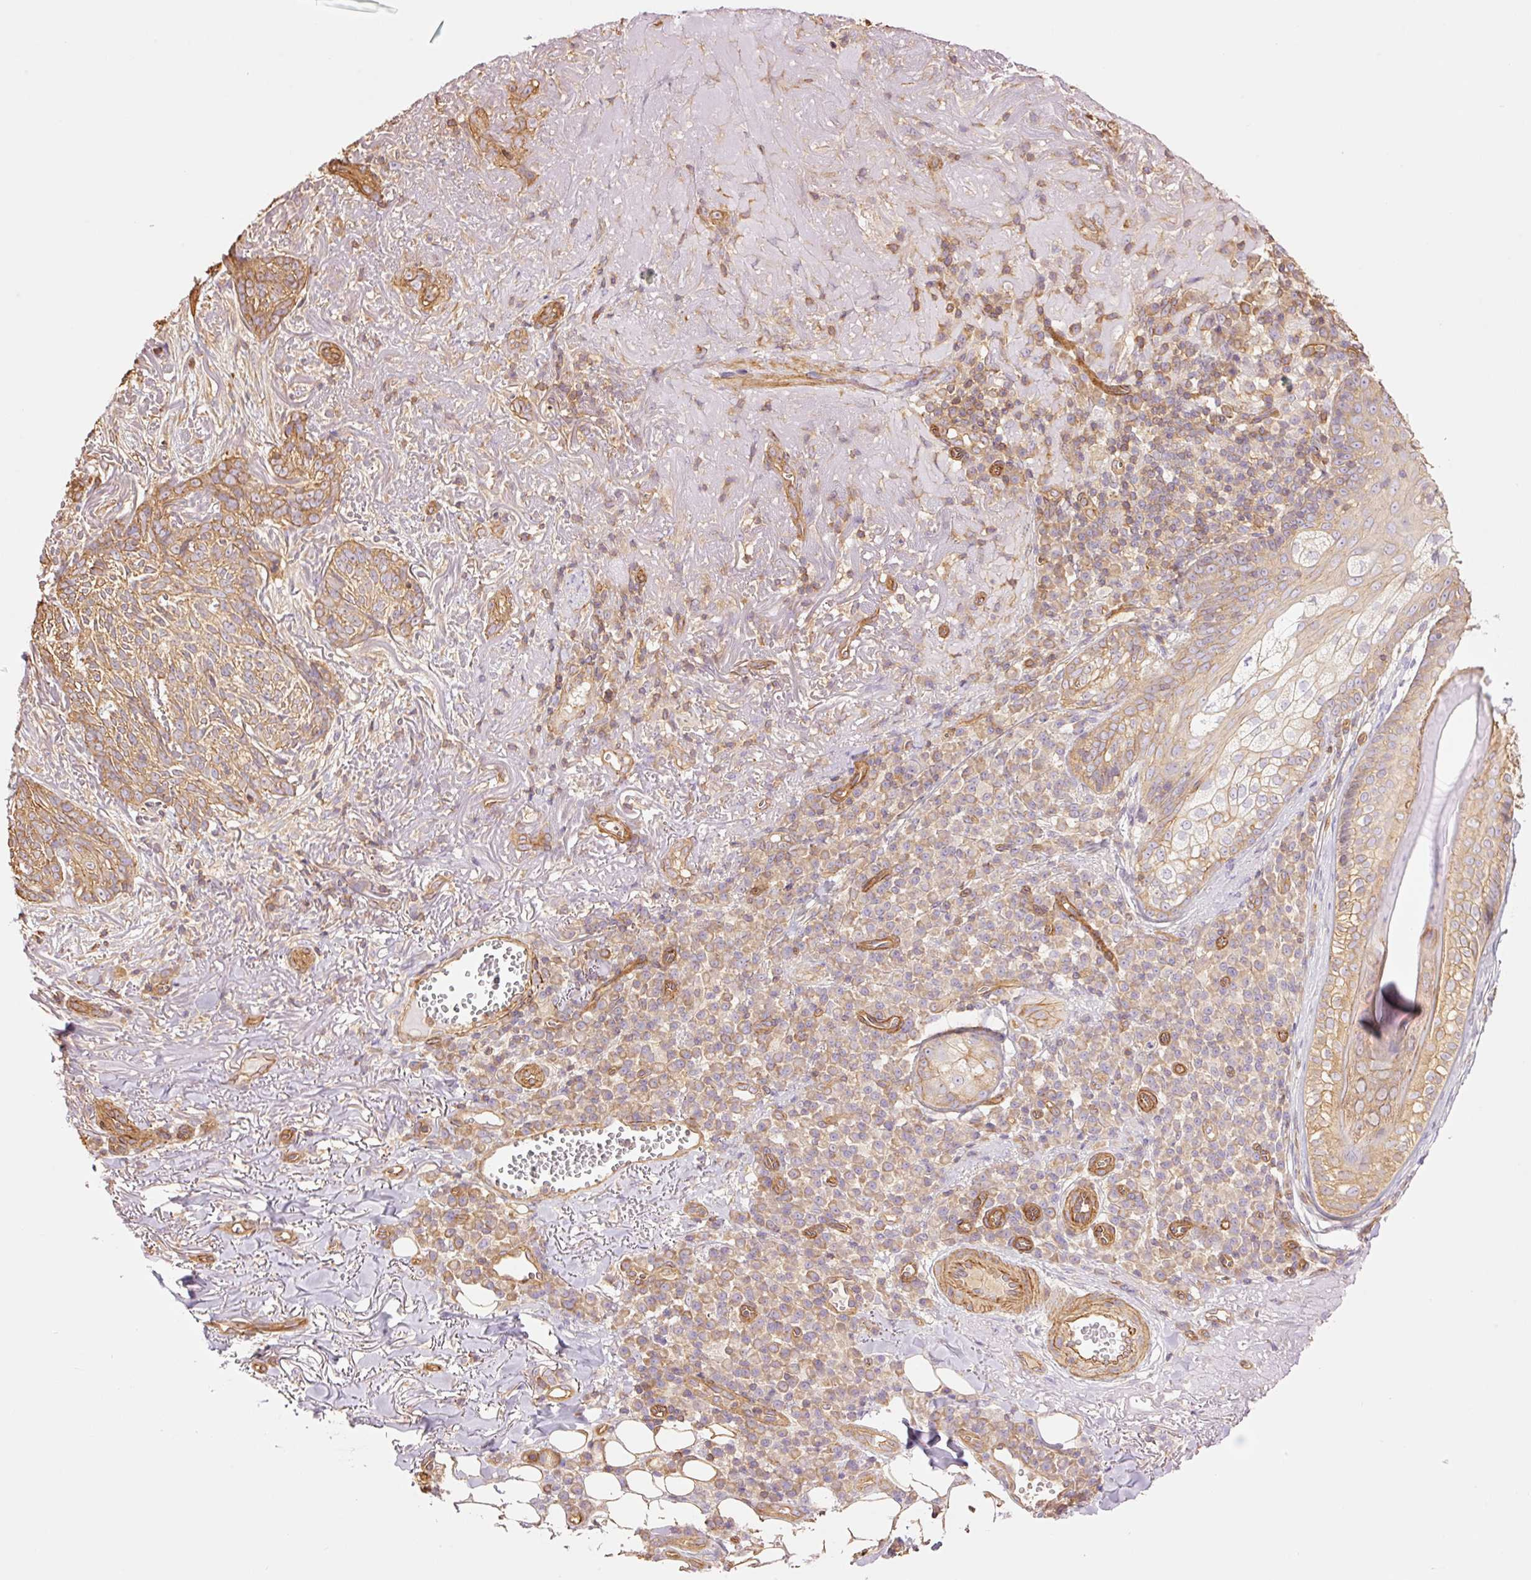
{"staining": {"intensity": "moderate", "quantity": ">75%", "location": "cytoplasmic/membranous"}, "tissue": "skin cancer", "cell_type": "Tumor cells", "image_type": "cancer", "snomed": [{"axis": "morphology", "description": "Basal cell carcinoma"}, {"axis": "topography", "description": "Skin"}, {"axis": "topography", "description": "Skin of face"}], "caption": "Moderate cytoplasmic/membranous staining is appreciated in about >75% of tumor cells in skin basal cell carcinoma.", "gene": "PPP1R1B", "patient": {"sex": "female", "age": 95}}